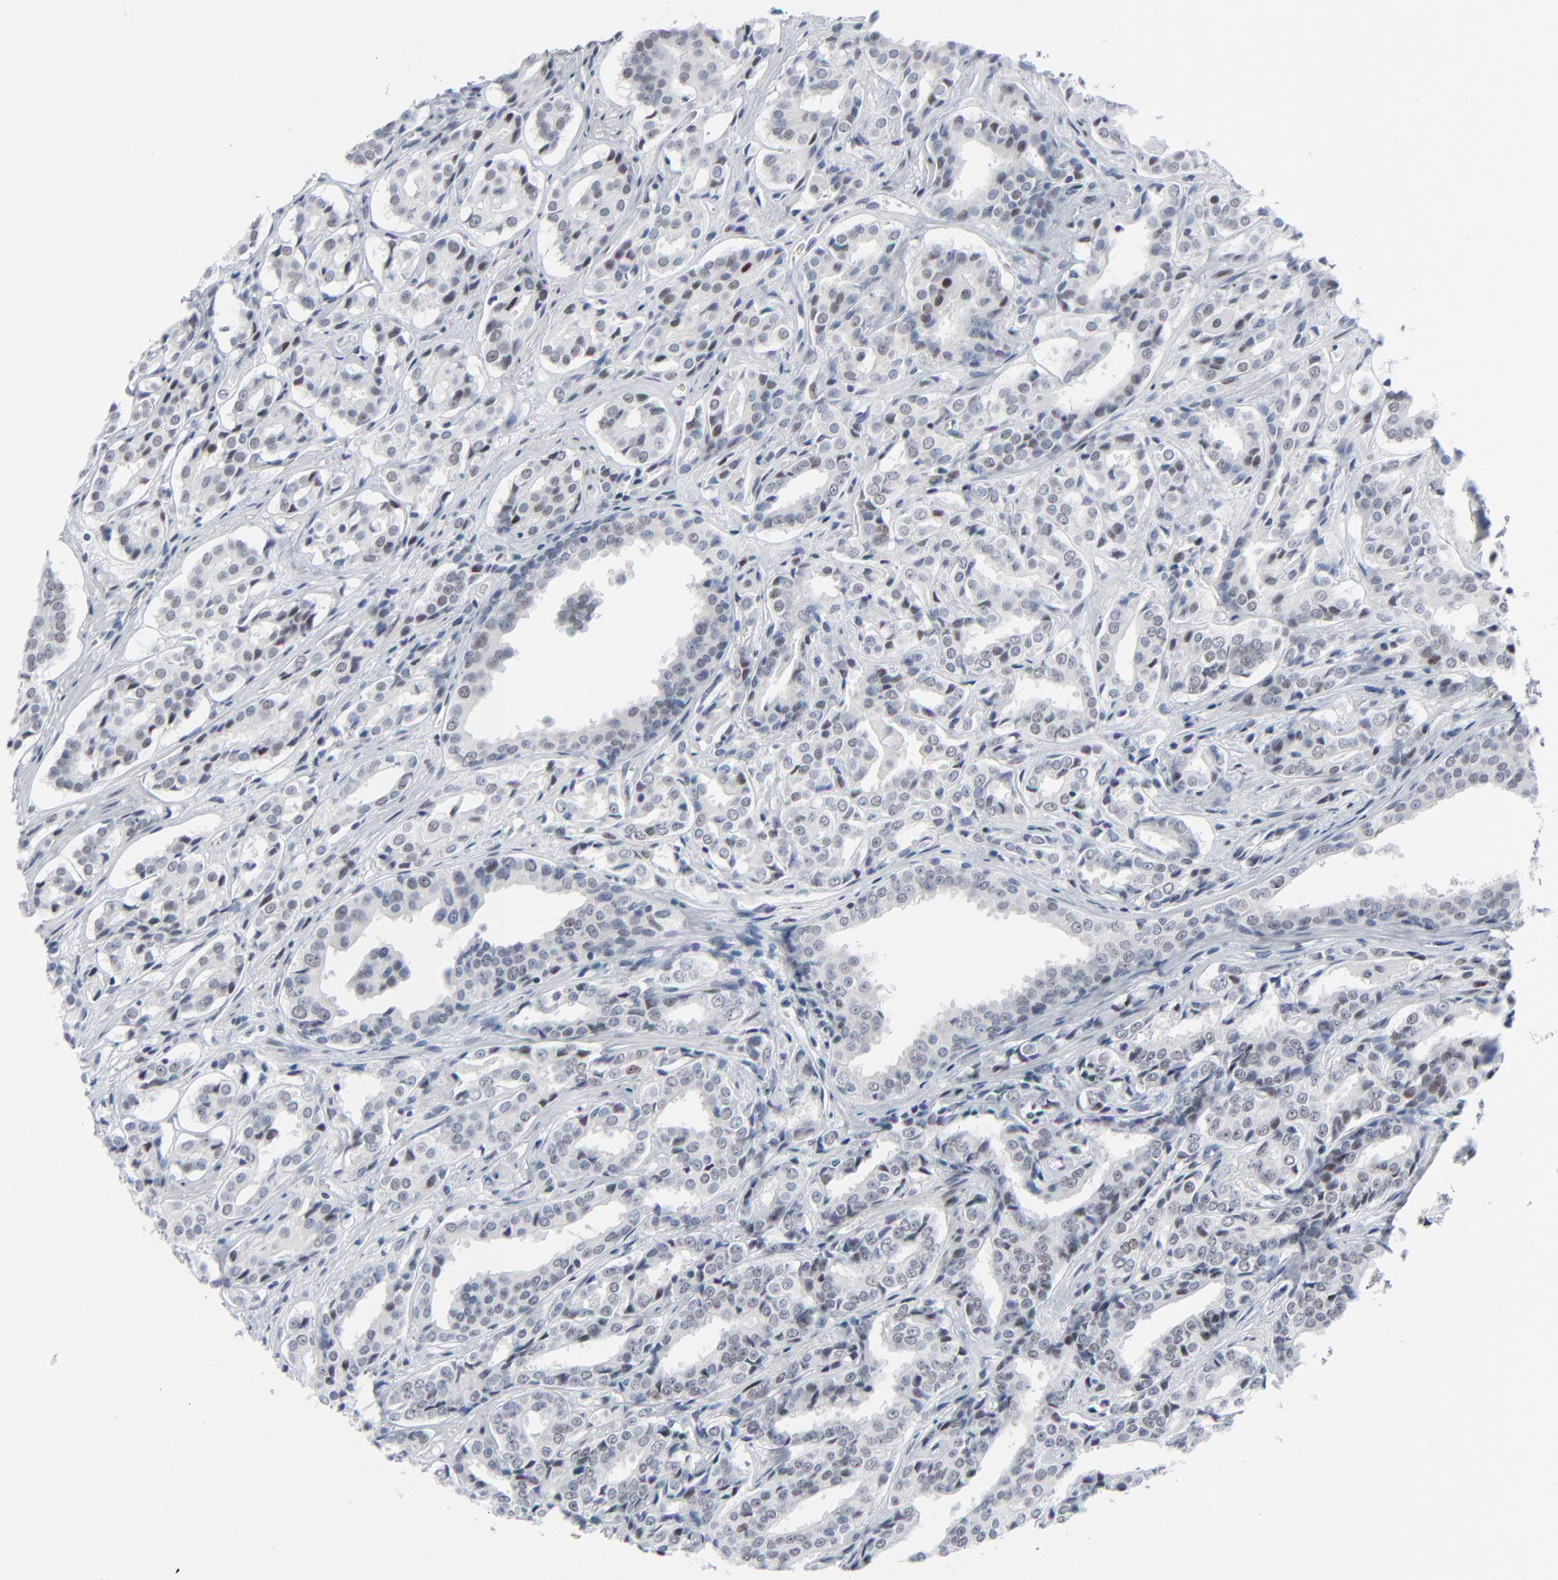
{"staining": {"intensity": "weak", "quantity": "25%-75%", "location": "nuclear"}, "tissue": "prostate cancer", "cell_type": "Tumor cells", "image_type": "cancer", "snomed": [{"axis": "morphology", "description": "Adenocarcinoma, Medium grade"}, {"axis": "topography", "description": "Prostate"}], "caption": "High-magnification brightfield microscopy of prostate cancer (adenocarcinoma (medium-grade)) stained with DAB (brown) and counterstained with hematoxylin (blue). tumor cells exhibit weak nuclear staining is seen in approximately25%-75% of cells.", "gene": "SIRT1", "patient": {"sex": "male", "age": 60}}